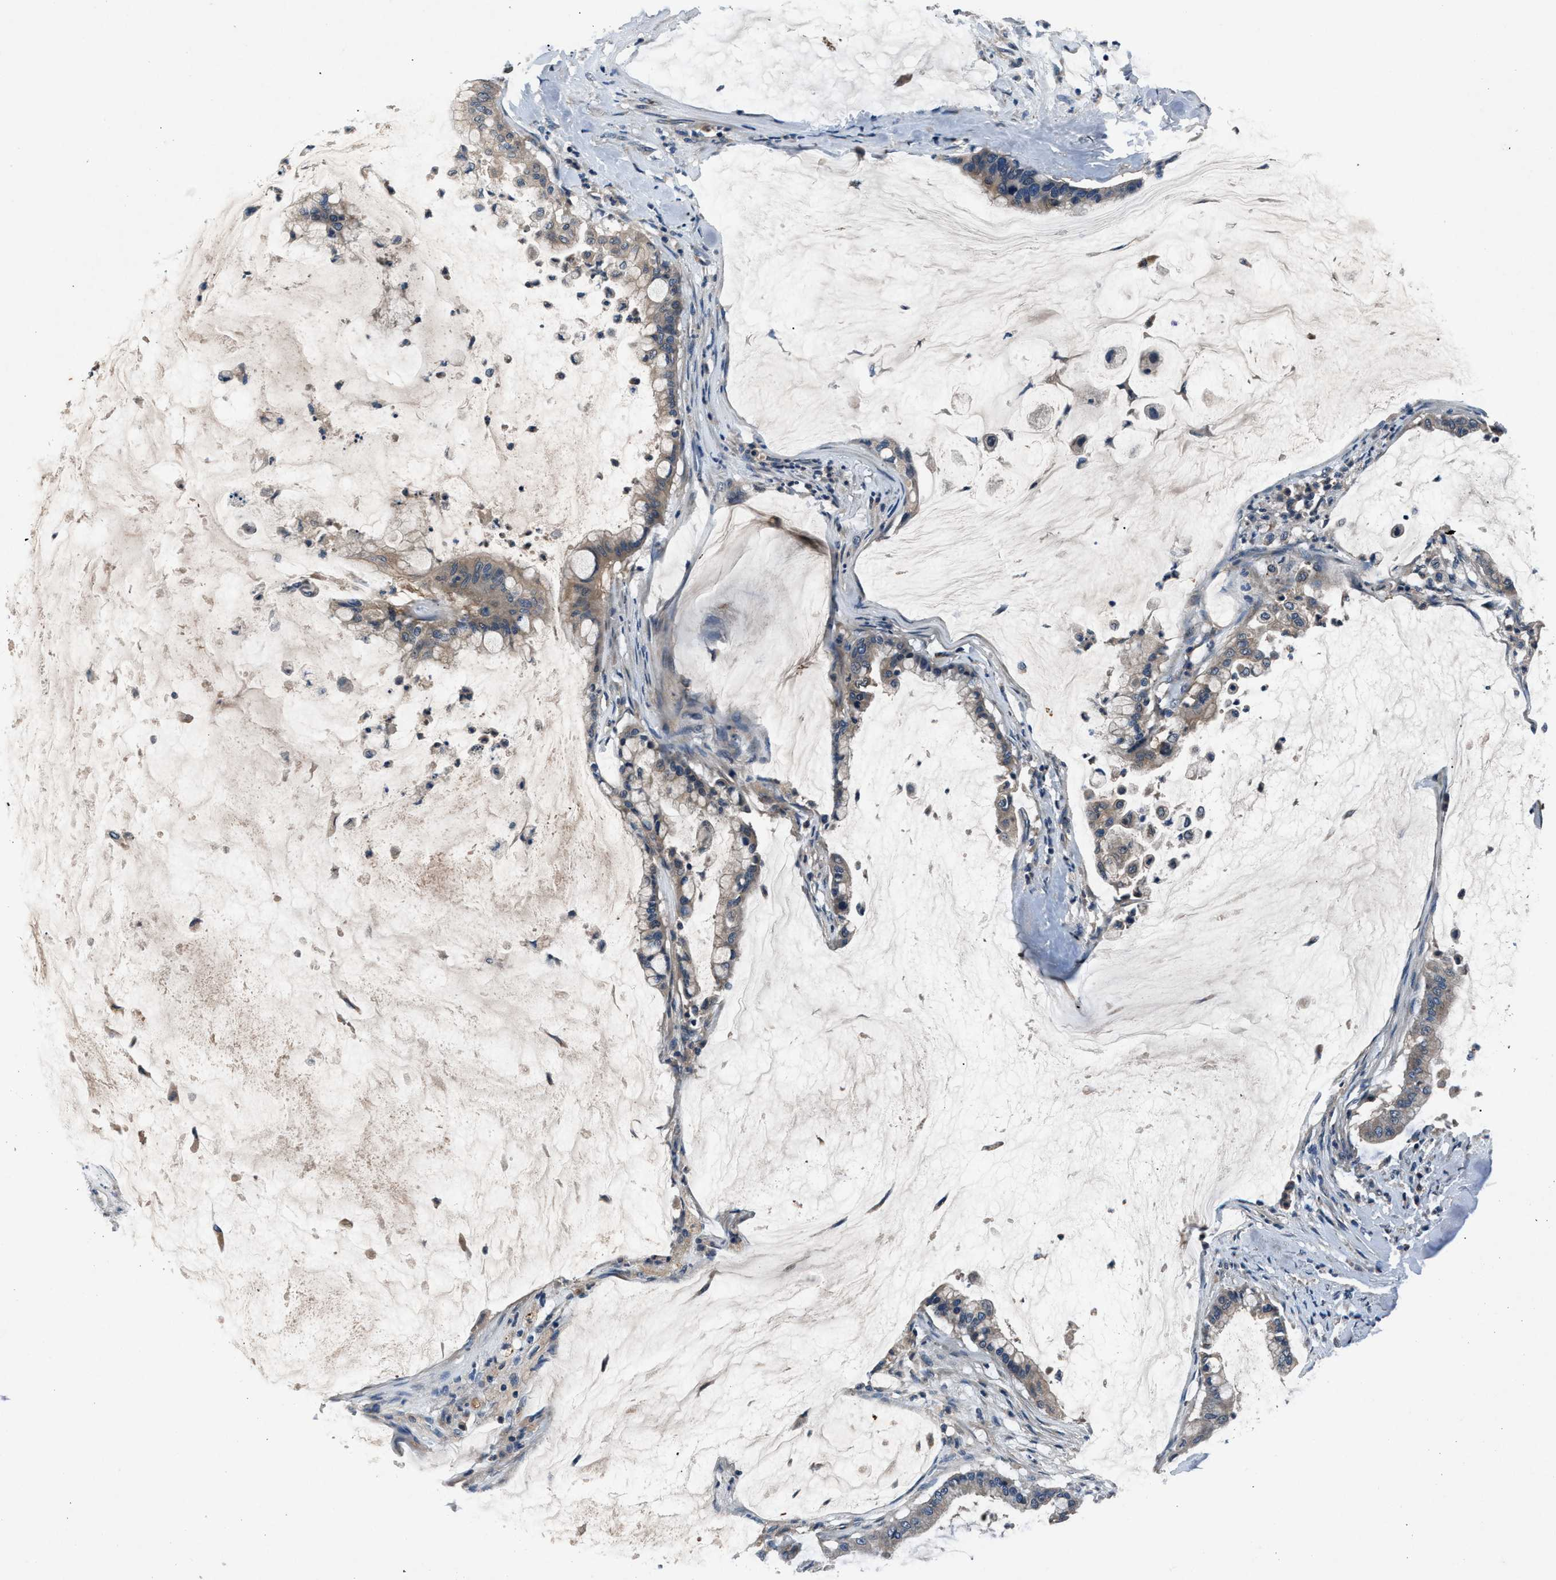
{"staining": {"intensity": "weak", "quantity": "<25%", "location": "cytoplasmic/membranous"}, "tissue": "pancreatic cancer", "cell_type": "Tumor cells", "image_type": "cancer", "snomed": [{"axis": "morphology", "description": "Adenocarcinoma, NOS"}, {"axis": "topography", "description": "Pancreas"}], "caption": "Human pancreatic adenocarcinoma stained for a protein using IHC displays no positivity in tumor cells.", "gene": "PRXL2C", "patient": {"sex": "male", "age": 41}}